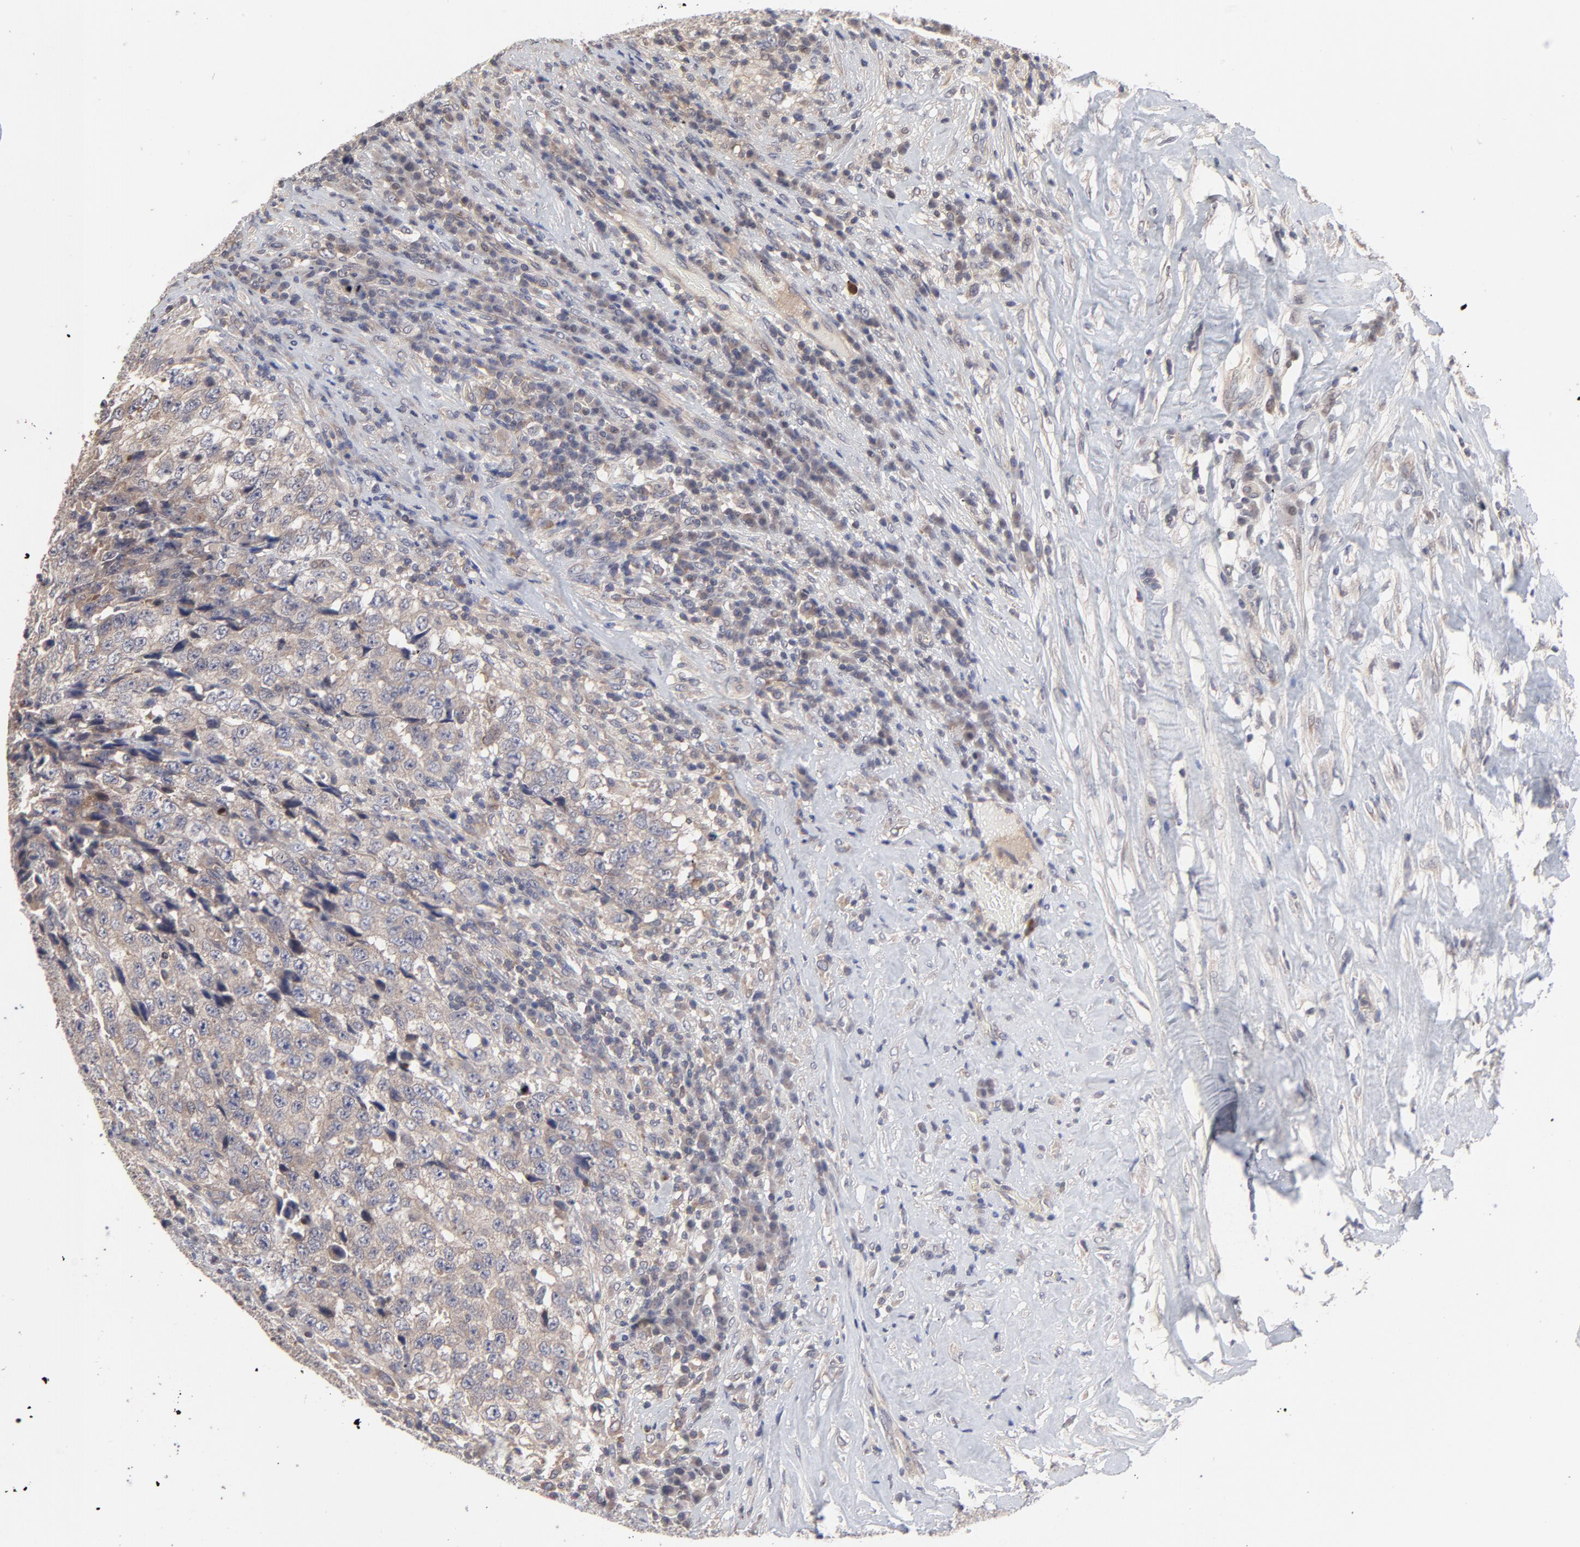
{"staining": {"intensity": "weak", "quantity": ">75%", "location": "cytoplasmic/membranous"}, "tissue": "testis cancer", "cell_type": "Tumor cells", "image_type": "cancer", "snomed": [{"axis": "morphology", "description": "Necrosis, NOS"}, {"axis": "morphology", "description": "Carcinoma, Embryonal, NOS"}, {"axis": "topography", "description": "Testis"}], "caption": "Immunohistochemical staining of human embryonal carcinoma (testis) displays low levels of weak cytoplasmic/membranous protein staining in approximately >75% of tumor cells.", "gene": "ZNF157", "patient": {"sex": "male", "age": 19}}